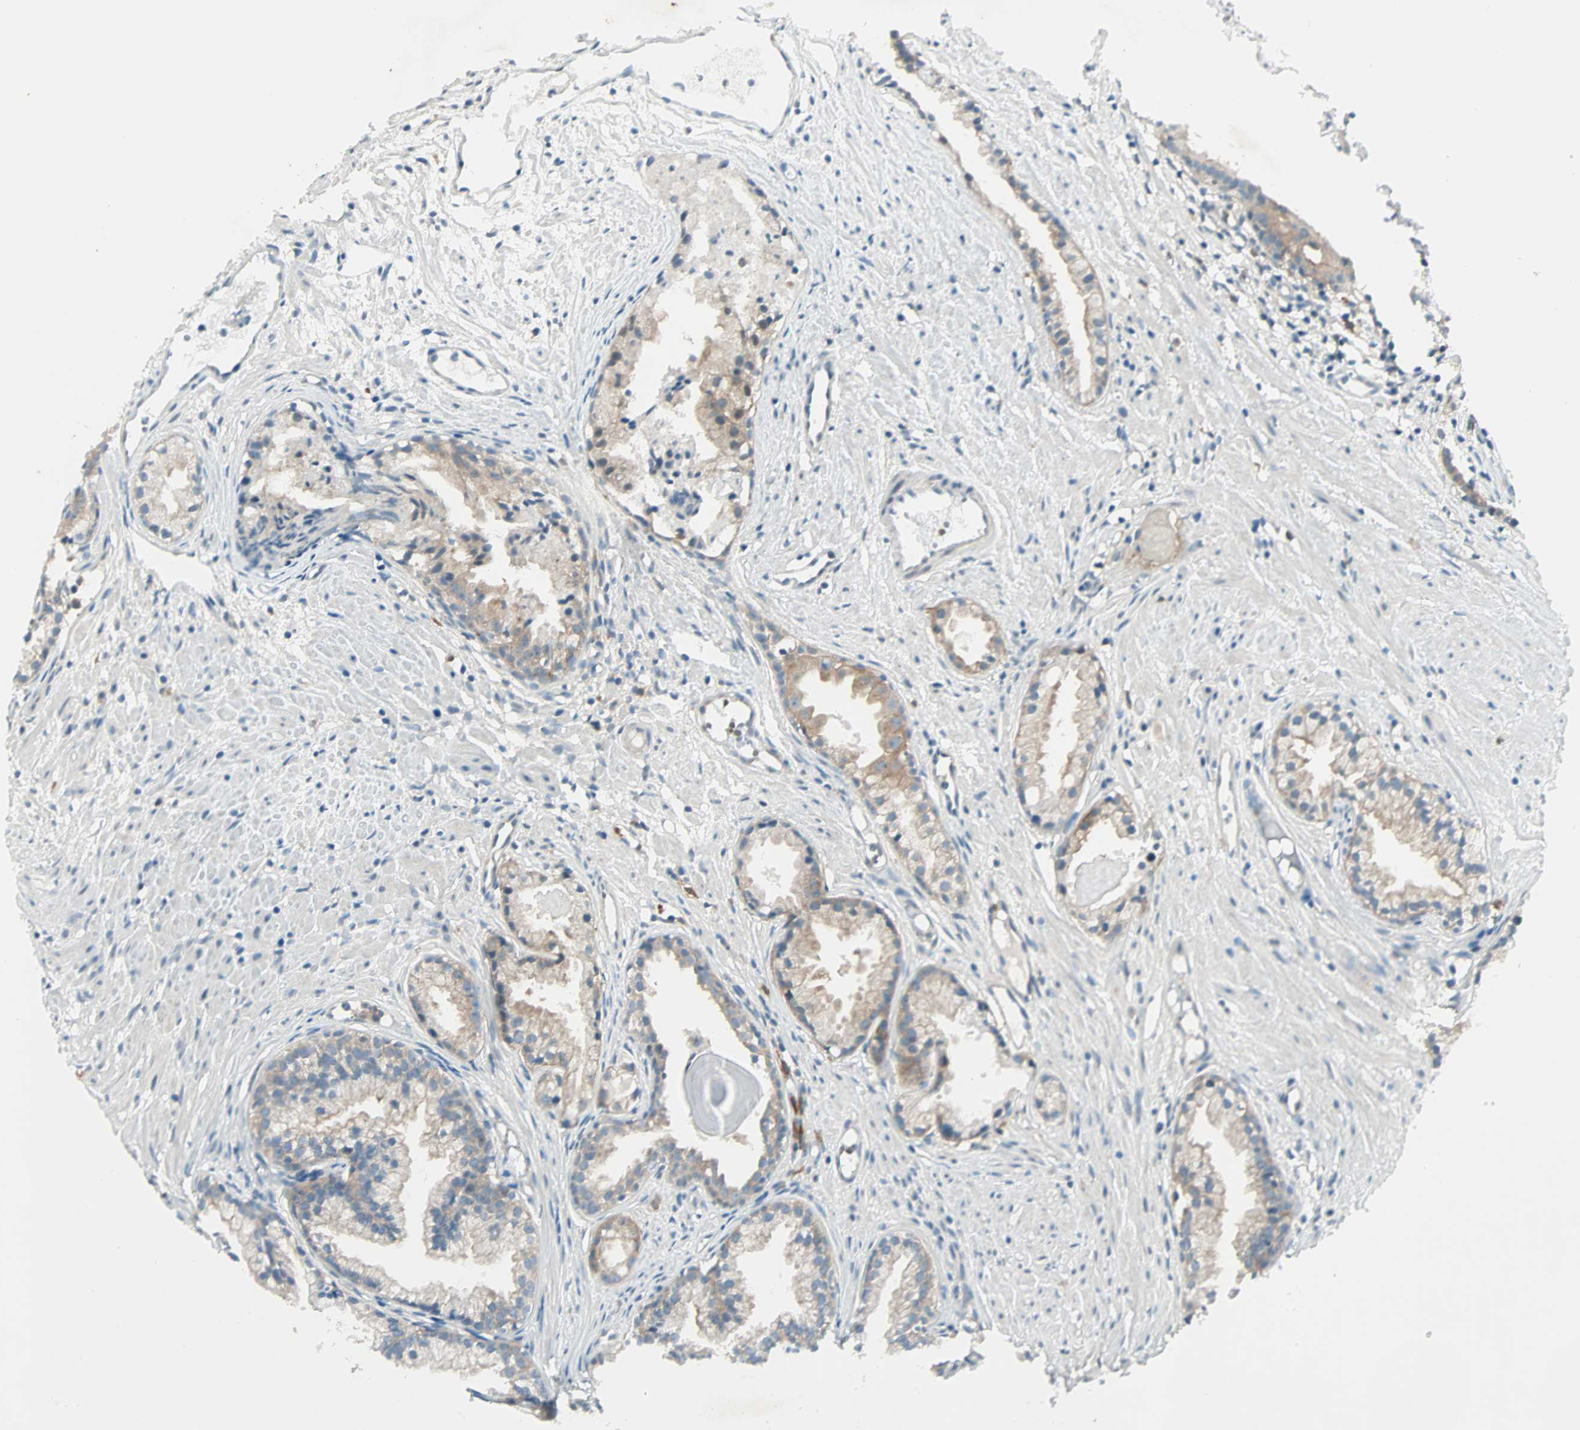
{"staining": {"intensity": "weak", "quantity": "25%-75%", "location": "cytoplasmic/membranous"}, "tissue": "prostate cancer", "cell_type": "Tumor cells", "image_type": "cancer", "snomed": [{"axis": "morphology", "description": "Adenocarcinoma, Low grade"}, {"axis": "topography", "description": "Prostate"}], "caption": "The immunohistochemical stain labels weak cytoplasmic/membranous staining in tumor cells of prostate cancer (adenocarcinoma (low-grade)) tissue.", "gene": "SMIM8", "patient": {"sex": "male", "age": 72}}